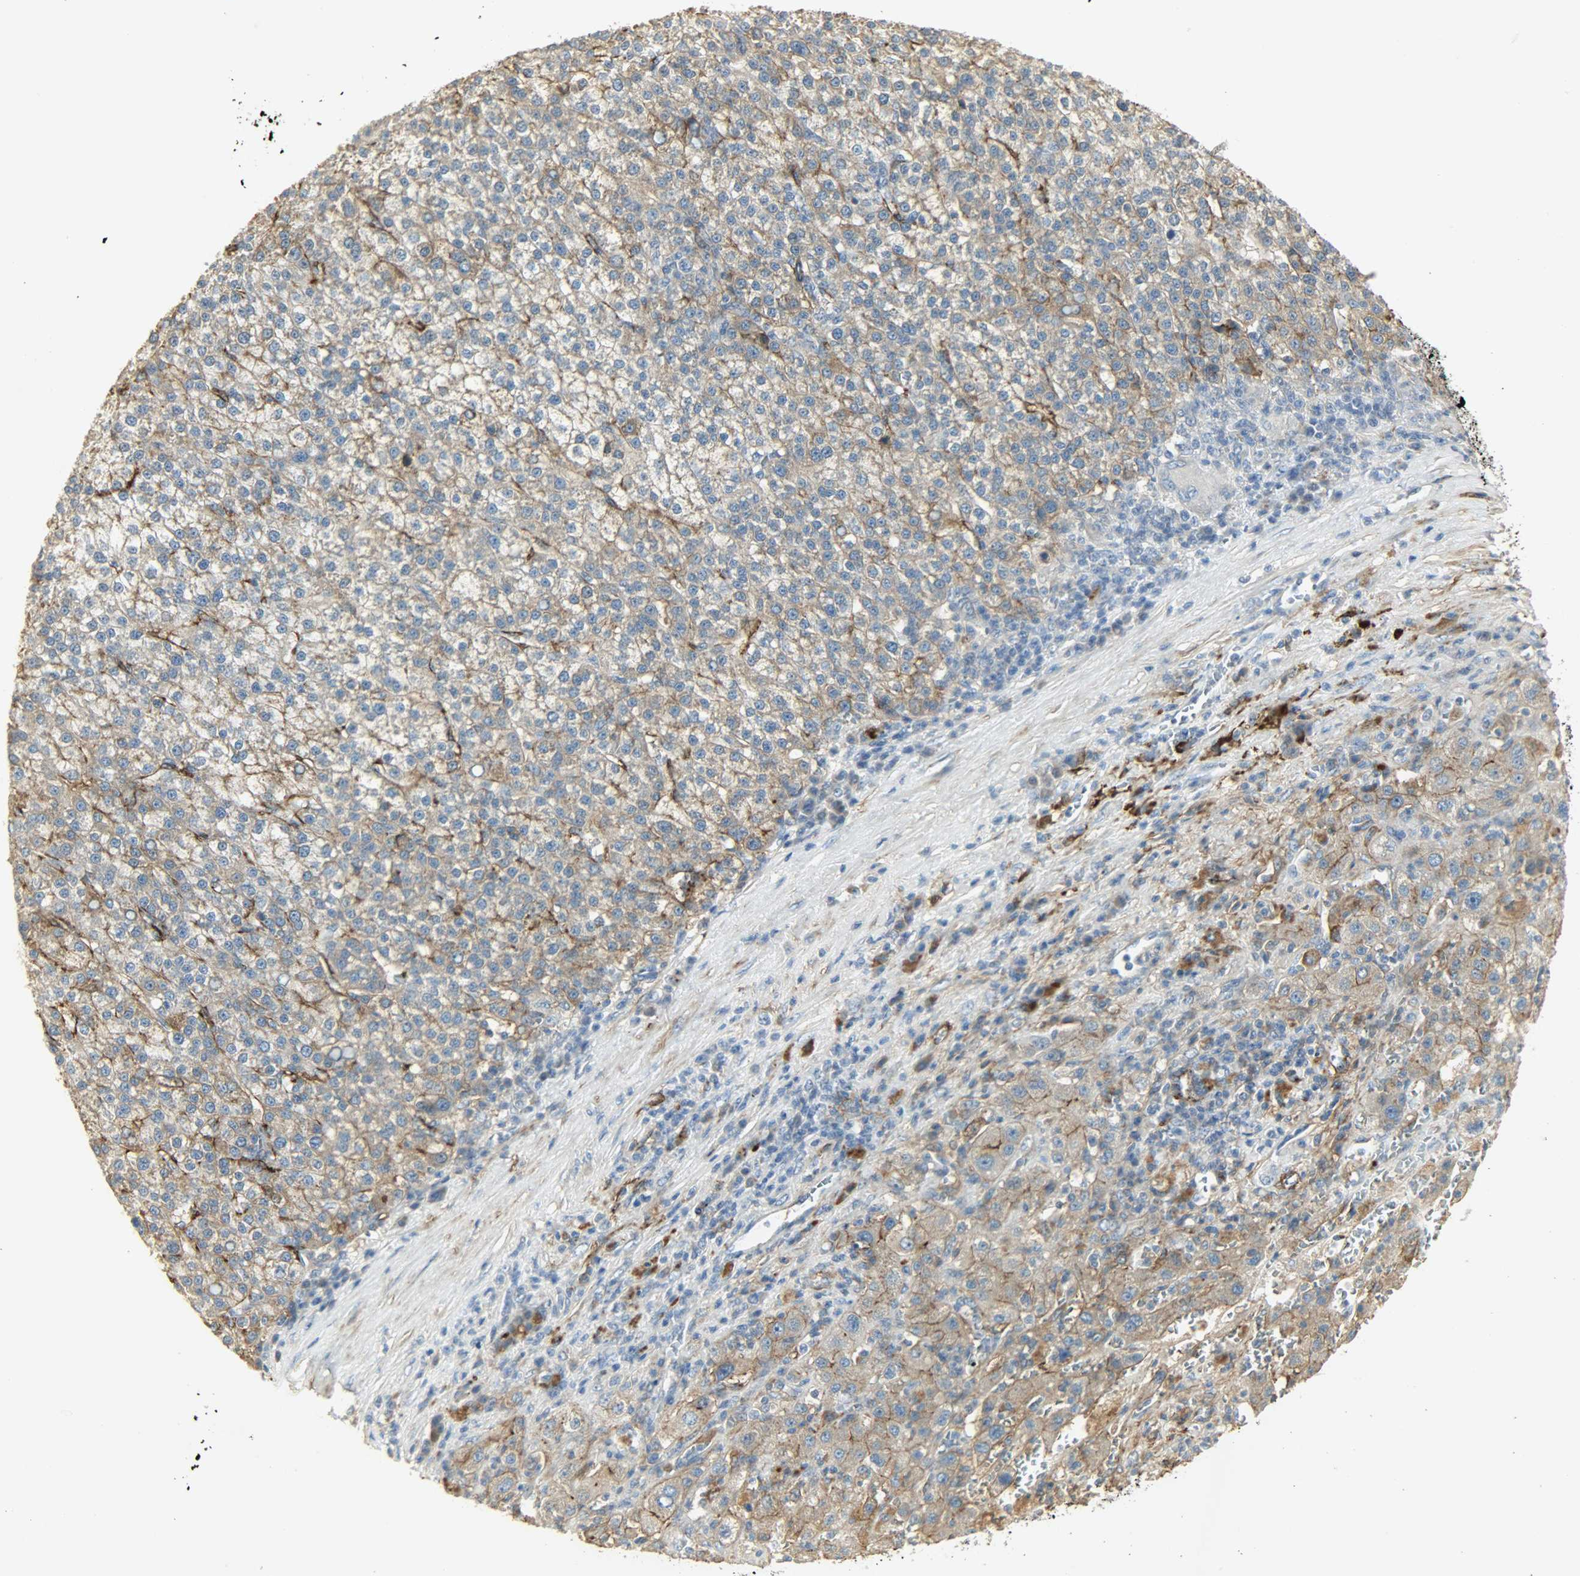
{"staining": {"intensity": "weak", "quantity": "25%-75%", "location": "cytoplasmic/membranous"}, "tissue": "liver cancer", "cell_type": "Tumor cells", "image_type": "cancer", "snomed": [{"axis": "morphology", "description": "Carcinoma, Hepatocellular, NOS"}, {"axis": "topography", "description": "Liver"}], "caption": "Immunohistochemistry histopathology image of human hepatocellular carcinoma (liver) stained for a protein (brown), which exhibits low levels of weak cytoplasmic/membranous staining in approximately 25%-75% of tumor cells.", "gene": "ENPEP", "patient": {"sex": "female", "age": 58}}